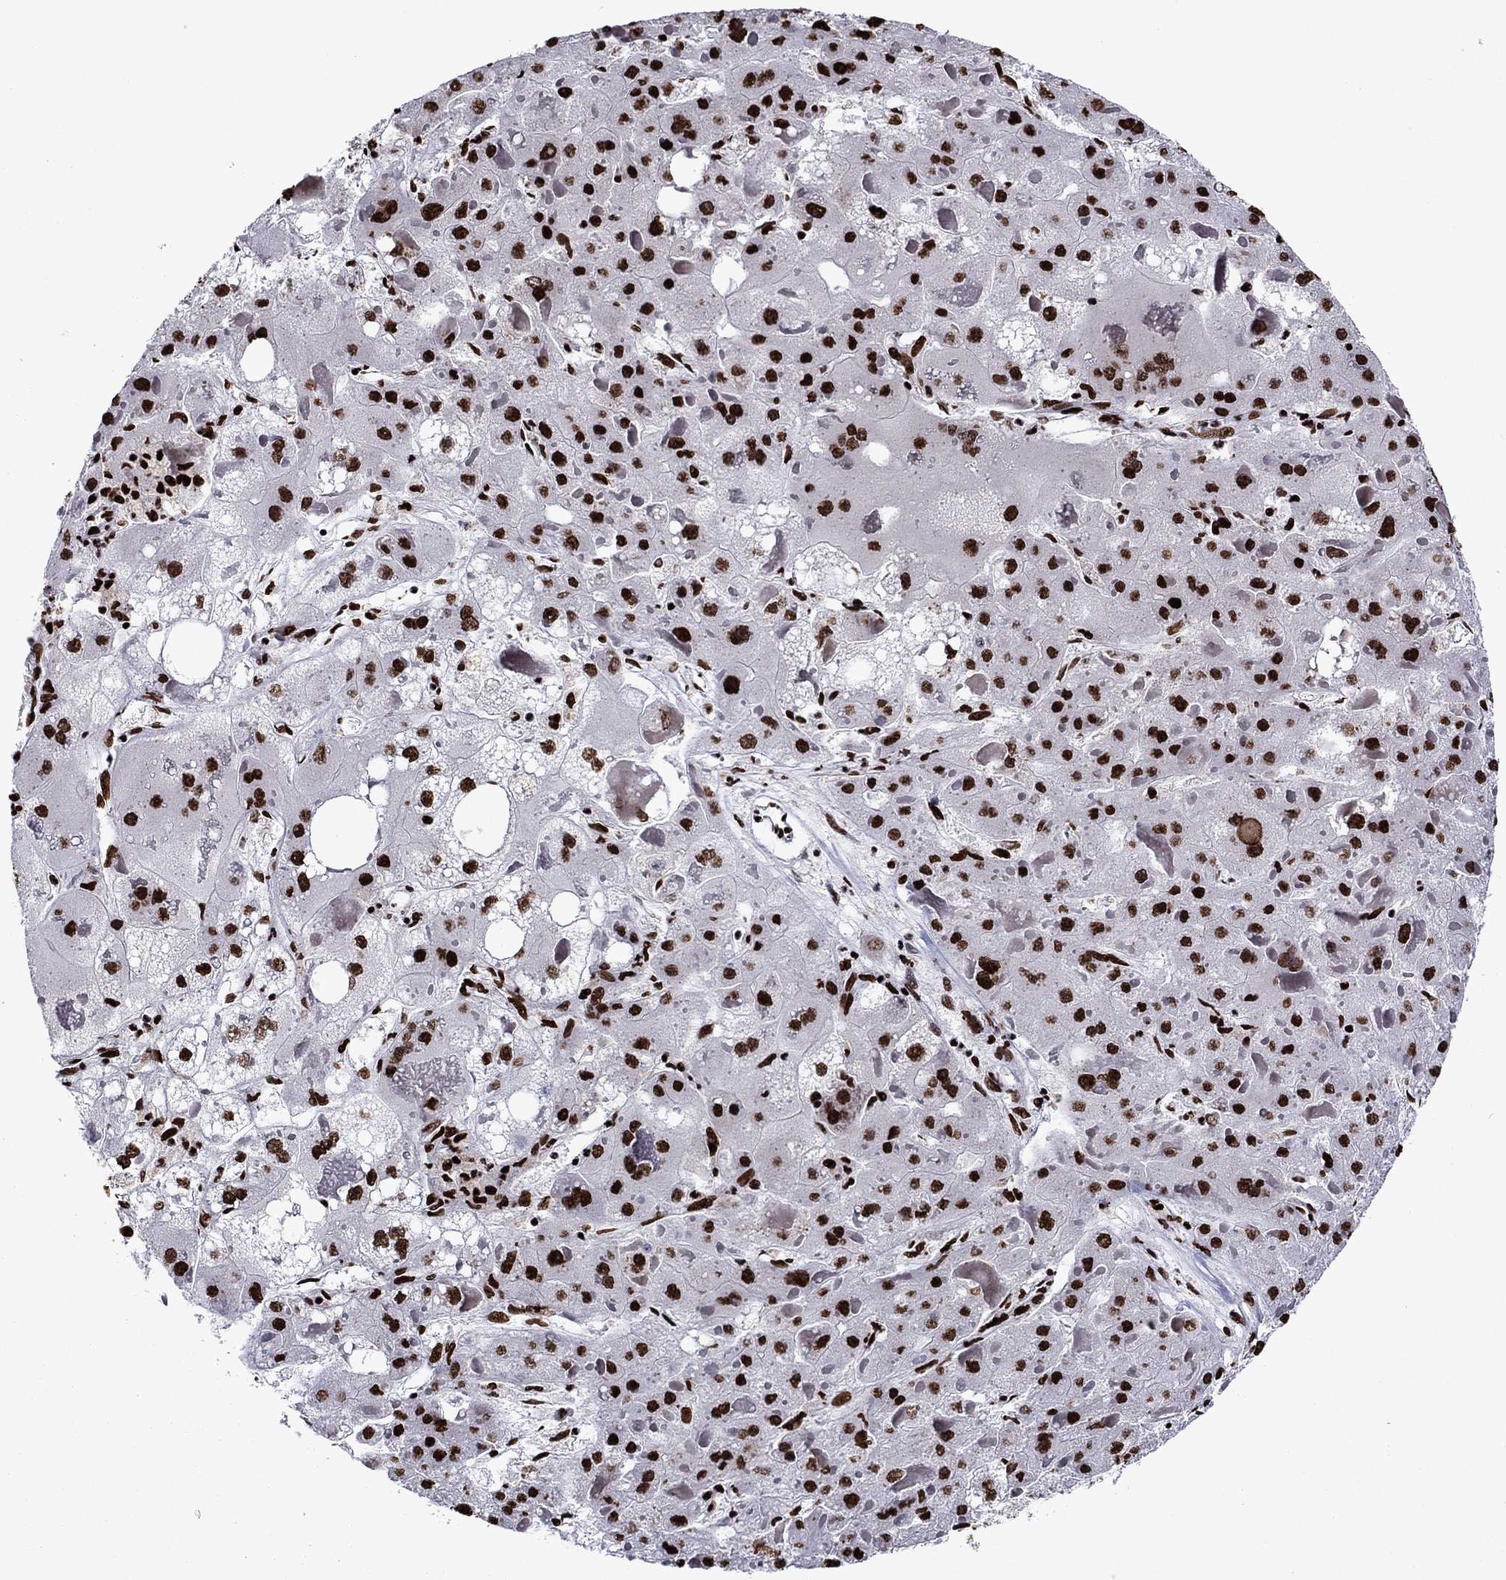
{"staining": {"intensity": "strong", "quantity": ">75%", "location": "nuclear"}, "tissue": "liver cancer", "cell_type": "Tumor cells", "image_type": "cancer", "snomed": [{"axis": "morphology", "description": "Carcinoma, Hepatocellular, NOS"}, {"axis": "topography", "description": "Liver"}], "caption": "Hepatocellular carcinoma (liver) tissue shows strong nuclear expression in about >75% of tumor cells (DAB (3,3'-diaminobenzidine) IHC, brown staining for protein, blue staining for nuclei).", "gene": "LIMK1", "patient": {"sex": "female", "age": 73}}